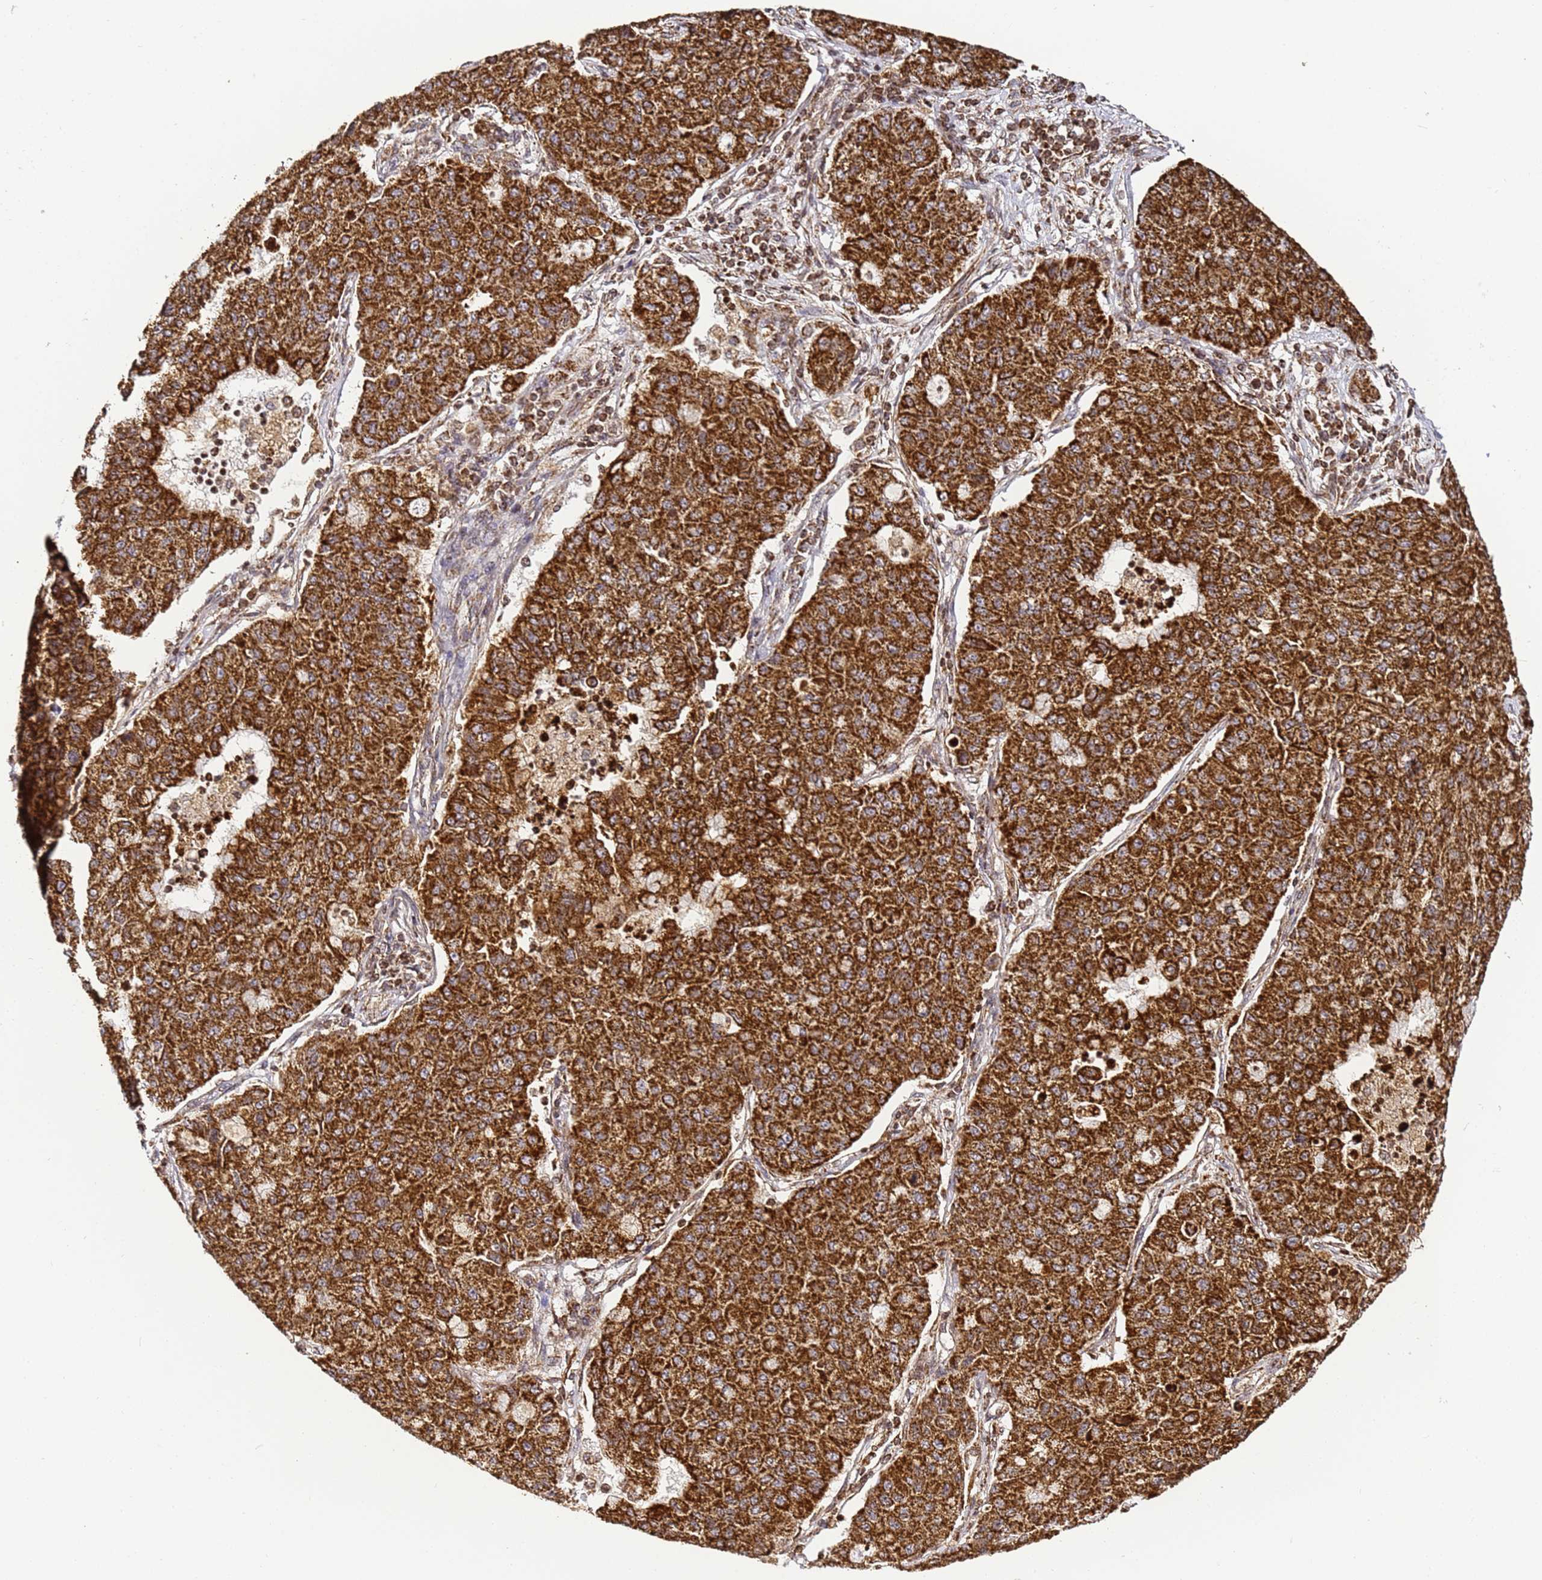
{"staining": {"intensity": "strong", "quantity": ">75%", "location": "cytoplasmic/membranous"}, "tissue": "lung cancer", "cell_type": "Tumor cells", "image_type": "cancer", "snomed": [{"axis": "morphology", "description": "Squamous cell carcinoma, NOS"}, {"axis": "topography", "description": "Lung"}], "caption": "Tumor cells display high levels of strong cytoplasmic/membranous expression in about >75% of cells in lung cancer.", "gene": "HSPE1", "patient": {"sex": "male", "age": 74}}